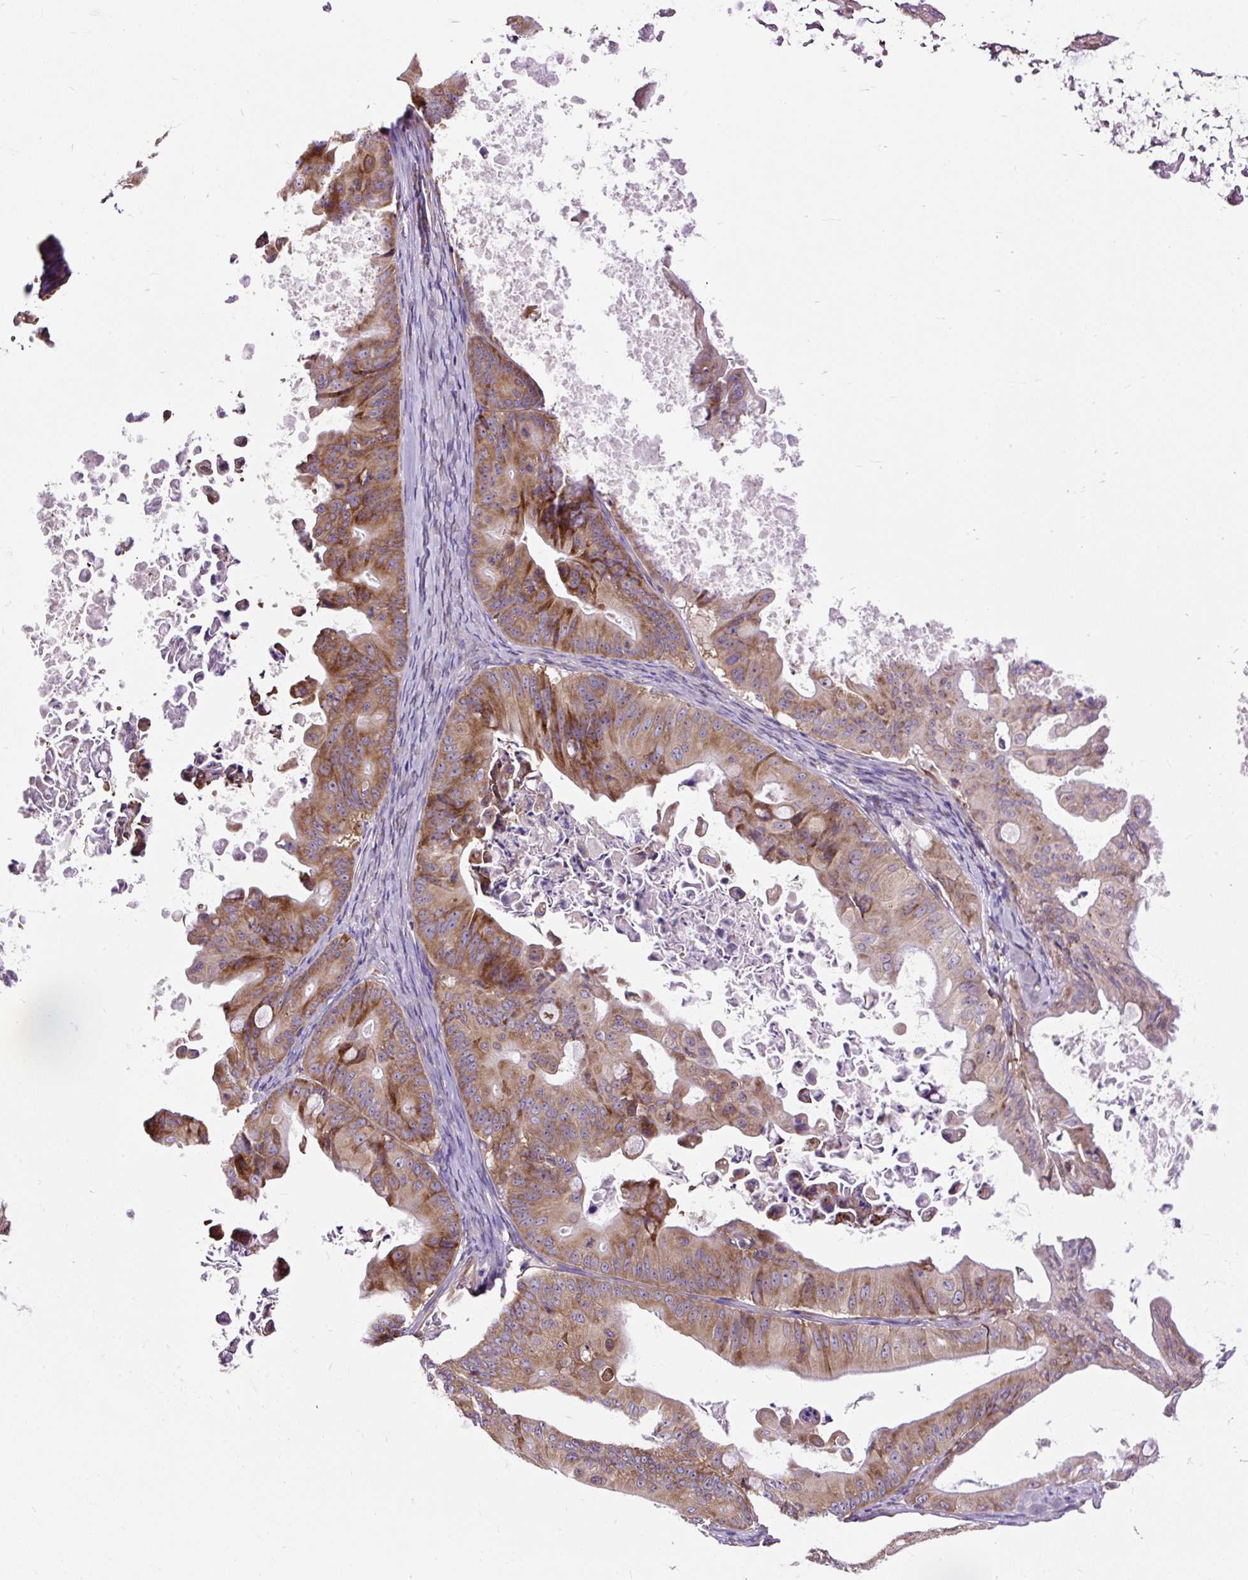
{"staining": {"intensity": "moderate", "quantity": ">75%", "location": "cytoplasmic/membranous"}, "tissue": "ovarian cancer", "cell_type": "Tumor cells", "image_type": "cancer", "snomed": [{"axis": "morphology", "description": "Cystadenocarcinoma, mucinous, NOS"}, {"axis": "topography", "description": "Ovary"}], "caption": "Immunohistochemistry histopathology image of neoplastic tissue: human ovarian cancer stained using immunohistochemistry (IHC) demonstrates medium levels of moderate protein expression localized specifically in the cytoplasmic/membranous of tumor cells, appearing as a cytoplasmic/membranous brown color.", "gene": "RPS5", "patient": {"sex": "female", "age": 37}}